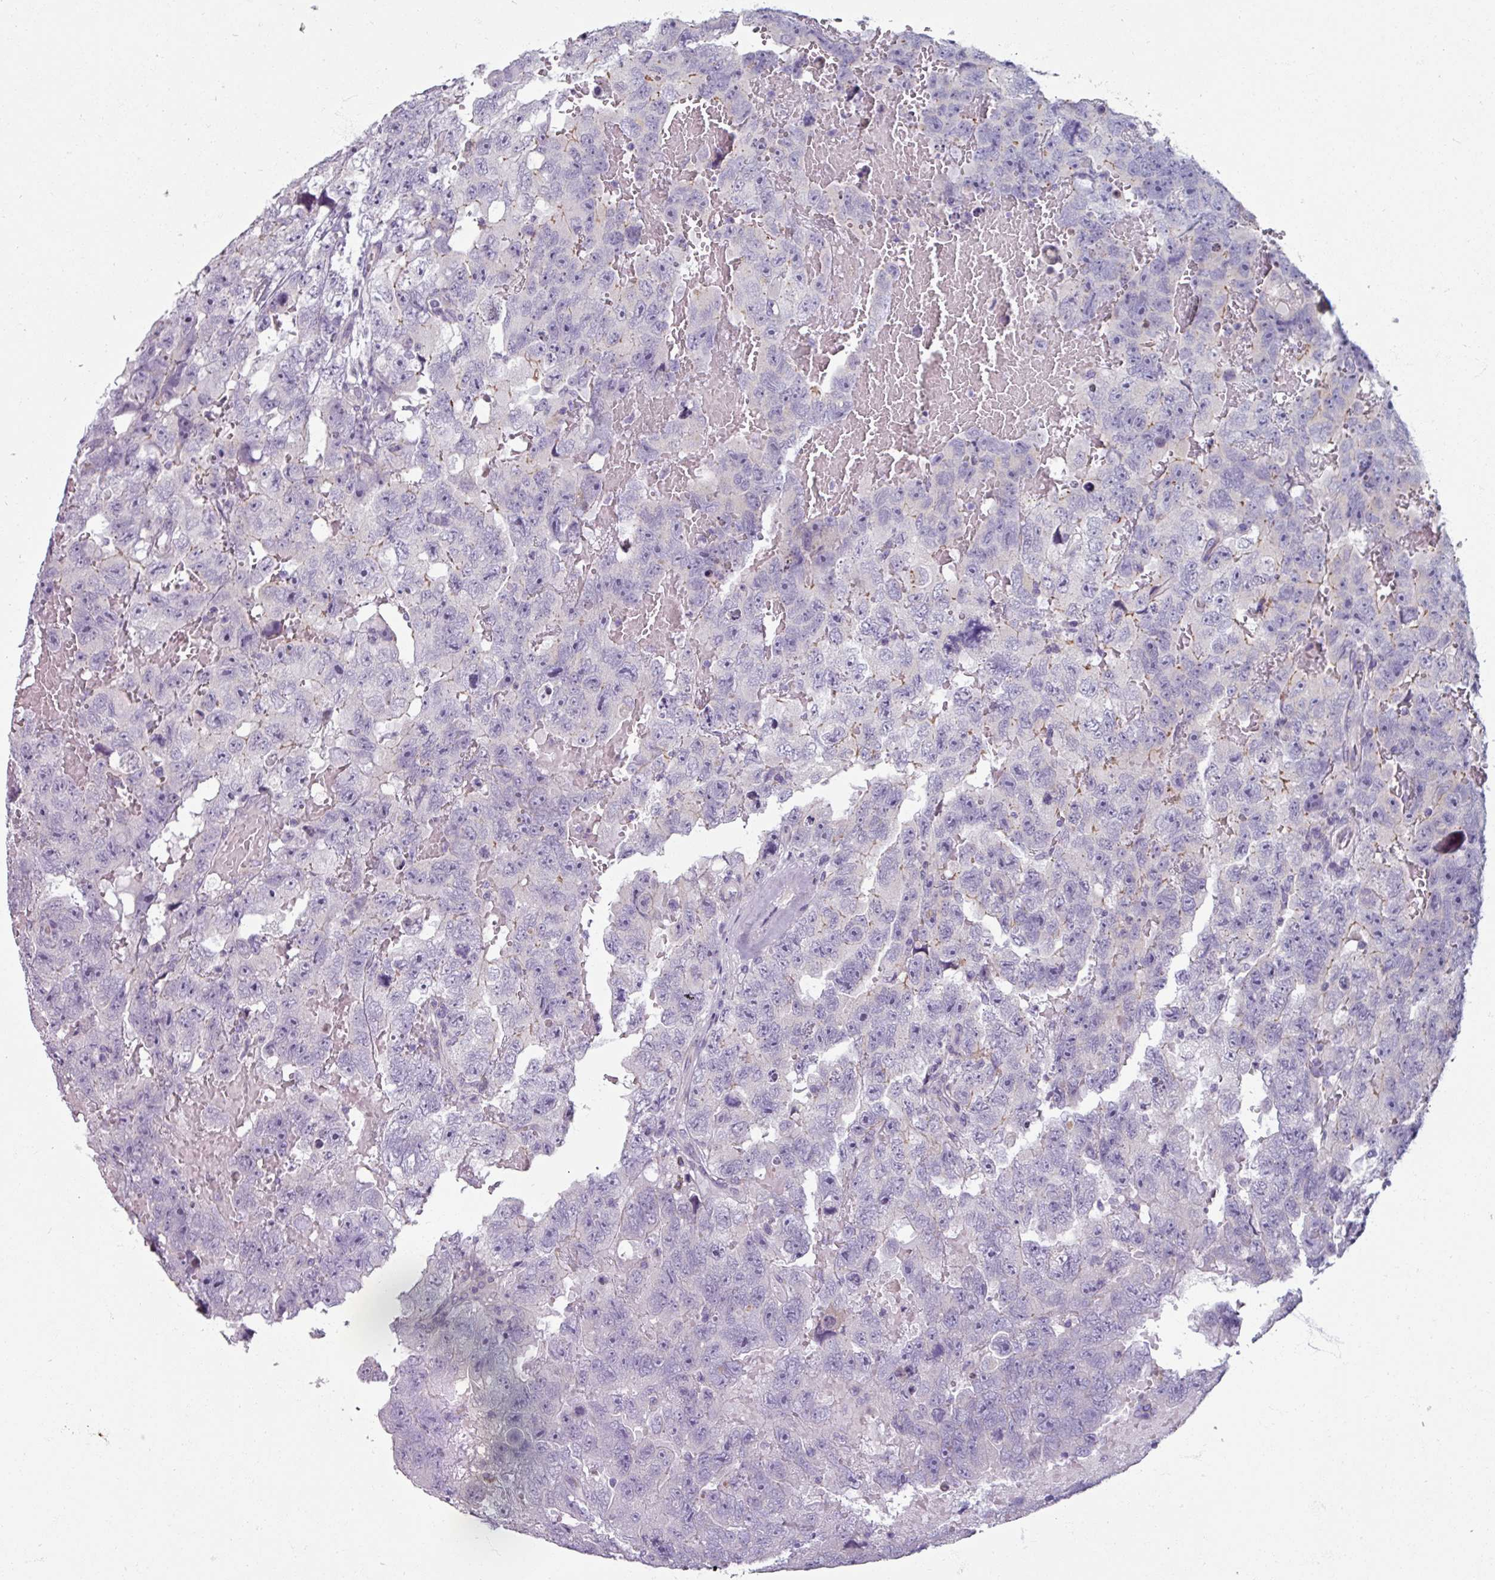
{"staining": {"intensity": "negative", "quantity": "none", "location": "none"}, "tissue": "testis cancer", "cell_type": "Tumor cells", "image_type": "cancer", "snomed": [{"axis": "morphology", "description": "Carcinoma, Embryonal, NOS"}, {"axis": "topography", "description": "Testis"}], "caption": "Histopathology image shows no protein staining in tumor cells of testis cancer tissue. (DAB immunohistochemistry visualized using brightfield microscopy, high magnification).", "gene": "SMIM11", "patient": {"sex": "male", "age": 45}}